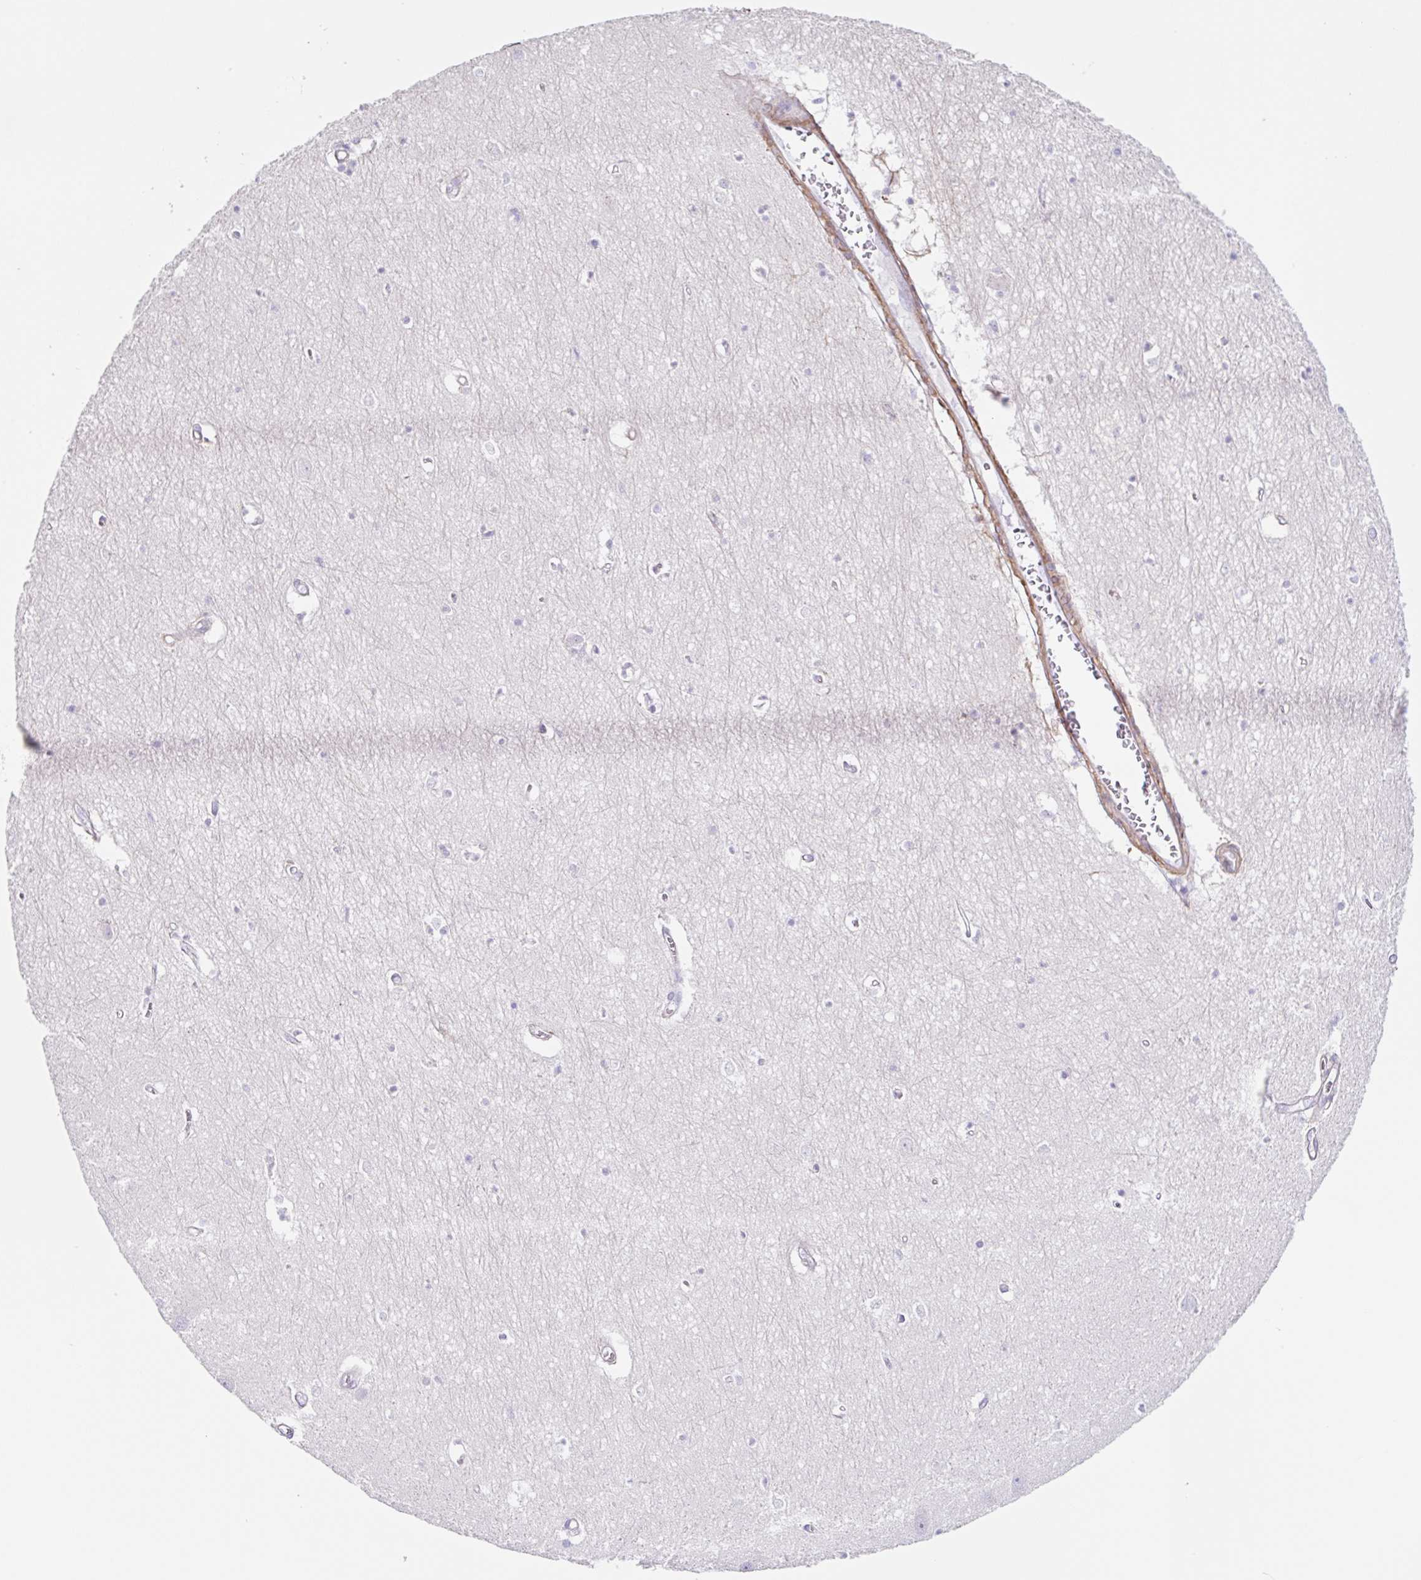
{"staining": {"intensity": "negative", "quantity": "none", "location": "none"}, "tissue": "hippocampus", "cell_type": "Glial cells", "image_type": "normal", "snomed": [{"axis": "morphology", "description": "Normal tissue, NOS"}, {"axis": "topography", "description": "Hippocampus"}], "caption": "The immunohistochemistry (IHC) histopathology image has no significant staining in glial cells of hippocampus. The staining is performed using DAB brown chromogen with nuclei counter-stained in using hematoxylin.", "gene": "DCAF17", "patient": {"sex": "female", "age": 64}}